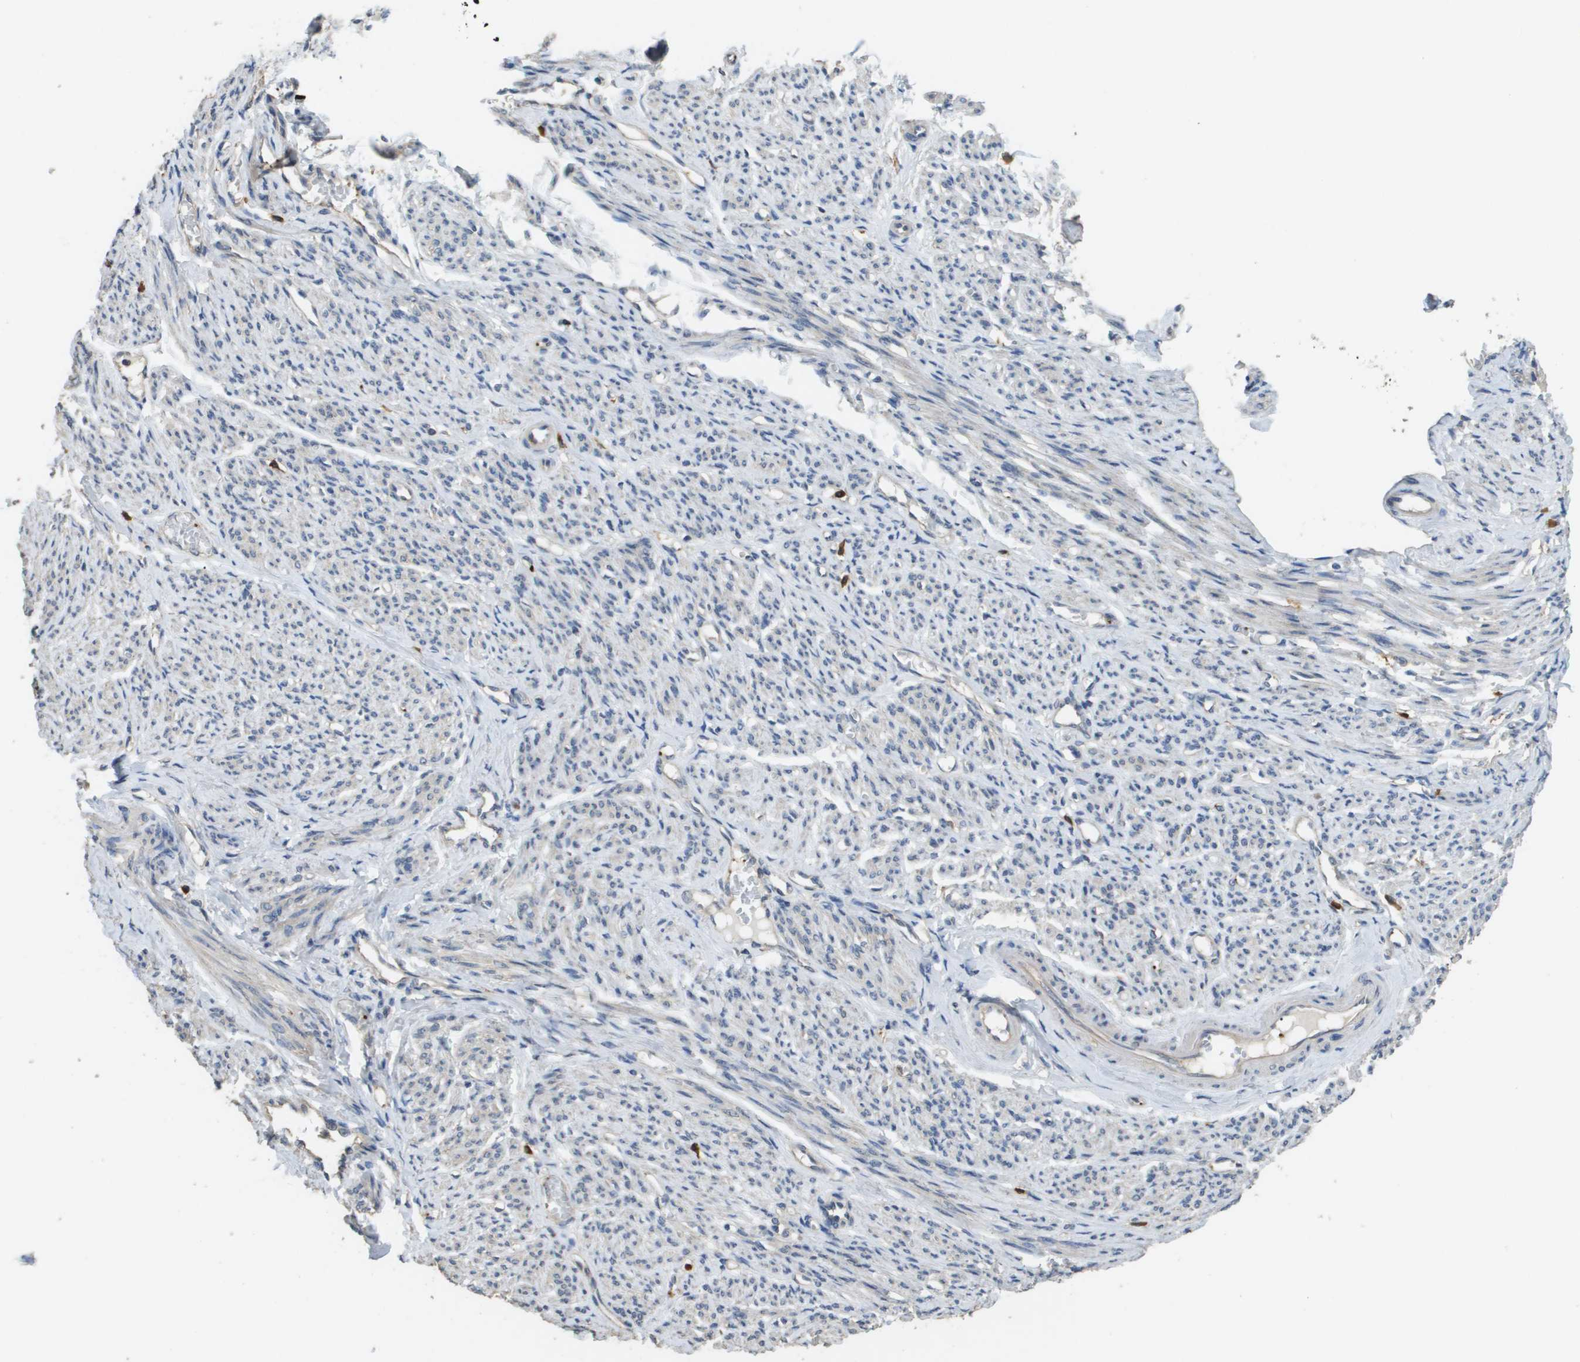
{"staining": {"intensity": "weak", "quantity": "25%-75%", "location": "cytoplasmic/membranous"}, "tissue": "smooth muscle", "cell_type": "Smooth muscle cells", "image_type": "normal", "snomed": [{"axis": "morphology", "description": "Normal tissue, NOS"}, {"axis": "topography", "description": "Smooth muscle"}], "caption": "Protein staining shows weak cytoplasmic/membranous expression in approximately 25%-75% of smooth muscle cells in benign smooth muscle.", "gene": "RAB27B", "patient": {"sex": "female", "age": 65}}